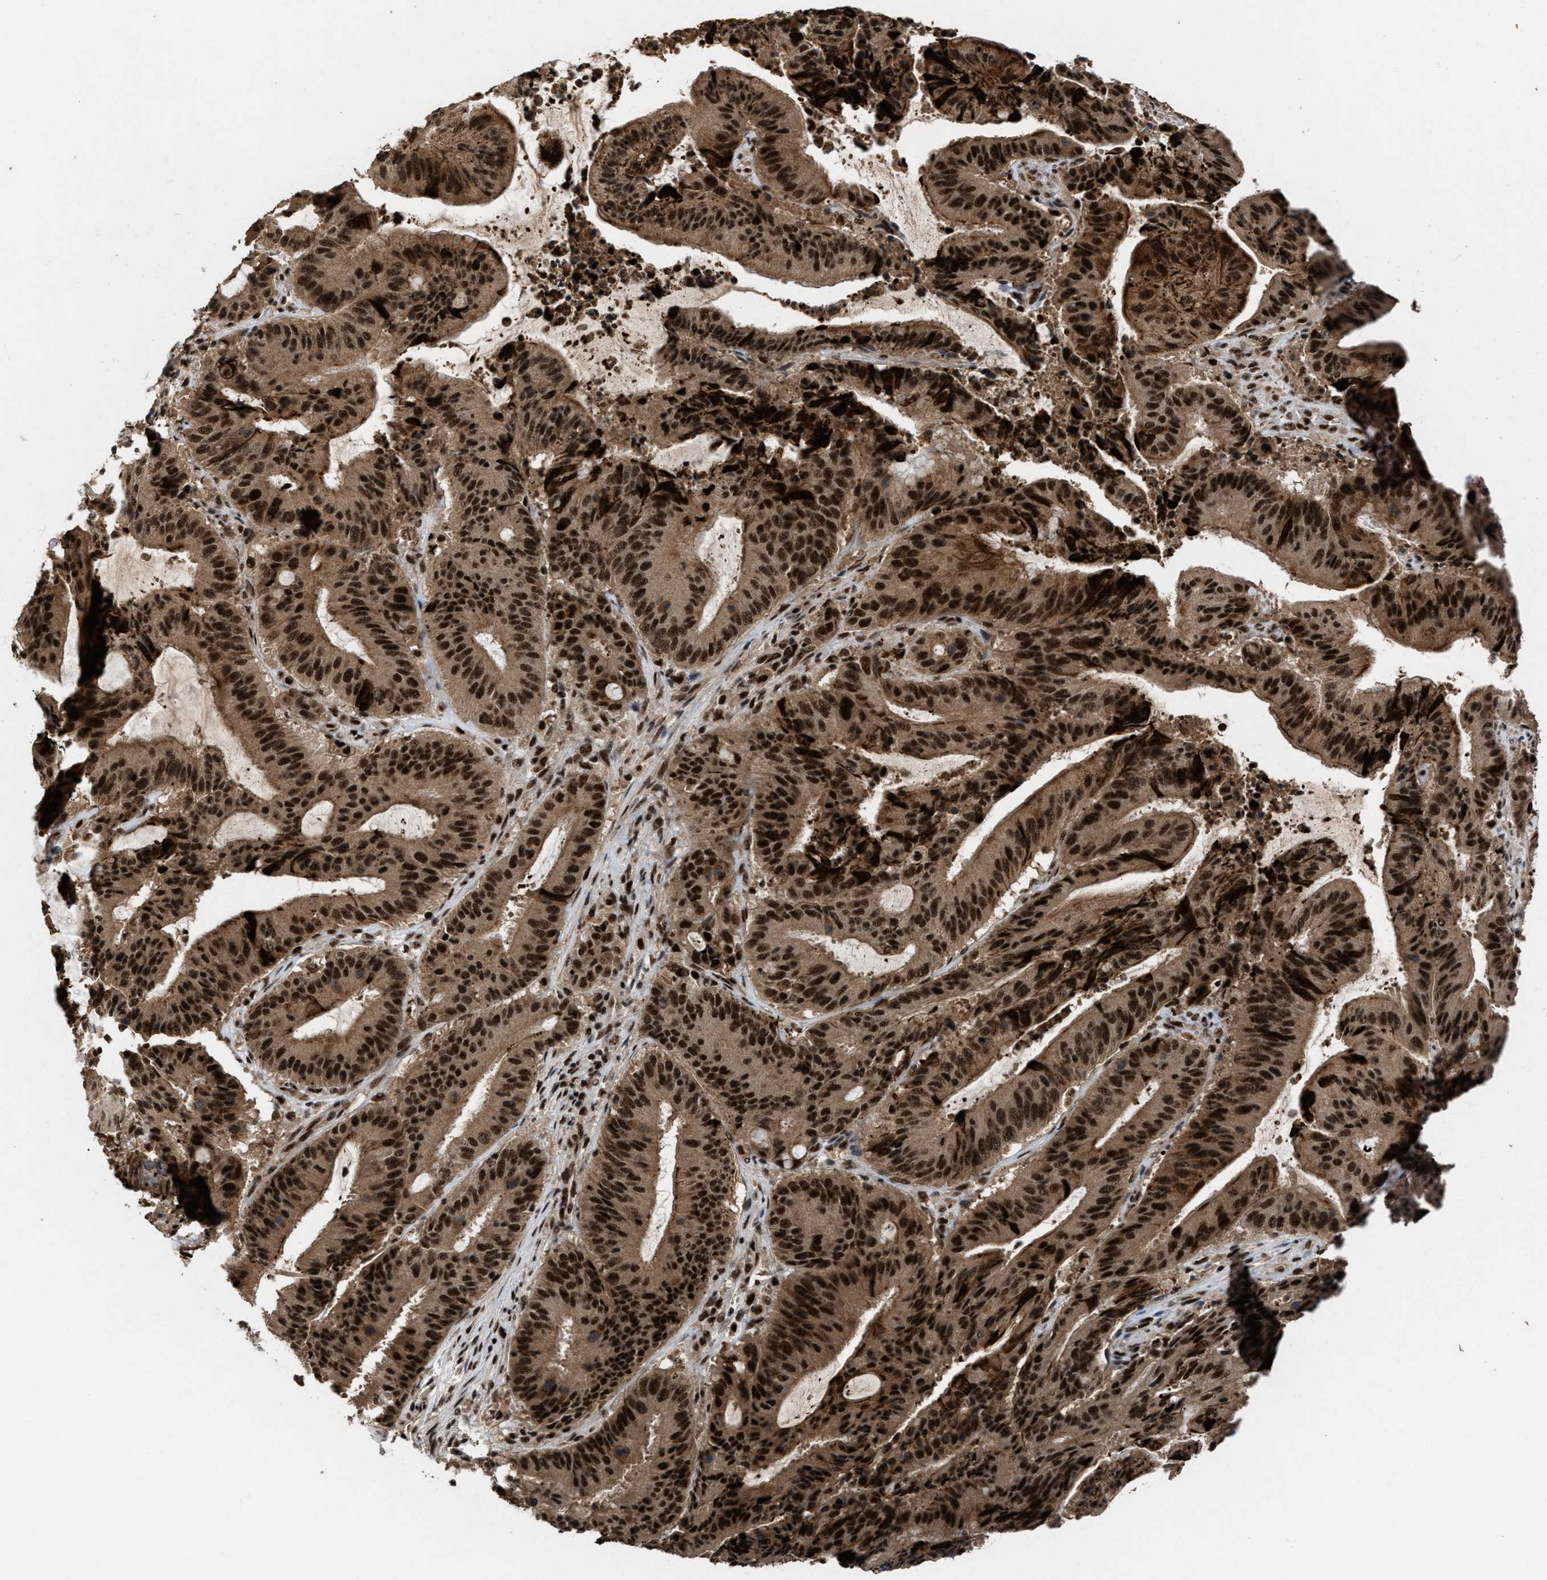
{"staining": {"intensity": "strong", "quantity": ">75%", "location": "cytoplasmic/membranous,nuclear"}, "tissue": "liver cancer", "cell_type": "Tumor cells", "image_type": "cancer", "snomed": [{"axis": "morphology", "description": "Normal tissue, NOS"}, {"axis": "morphology", "description": "Cholangiocarcinoma"}, {"axis": "topography", "description": "Liver"}, {"axis": "topography", "description": "Peripheral nerve tissue"}], "caption": "Liver cholangiocarcinoma stained with a brown dye exhibits strong cytoplasmic/membranous and nuclear positive positivity in approximately >75% of tumor cells.", "gene": "PRPF4", "patient": {"sex": "female", "age": 73}}